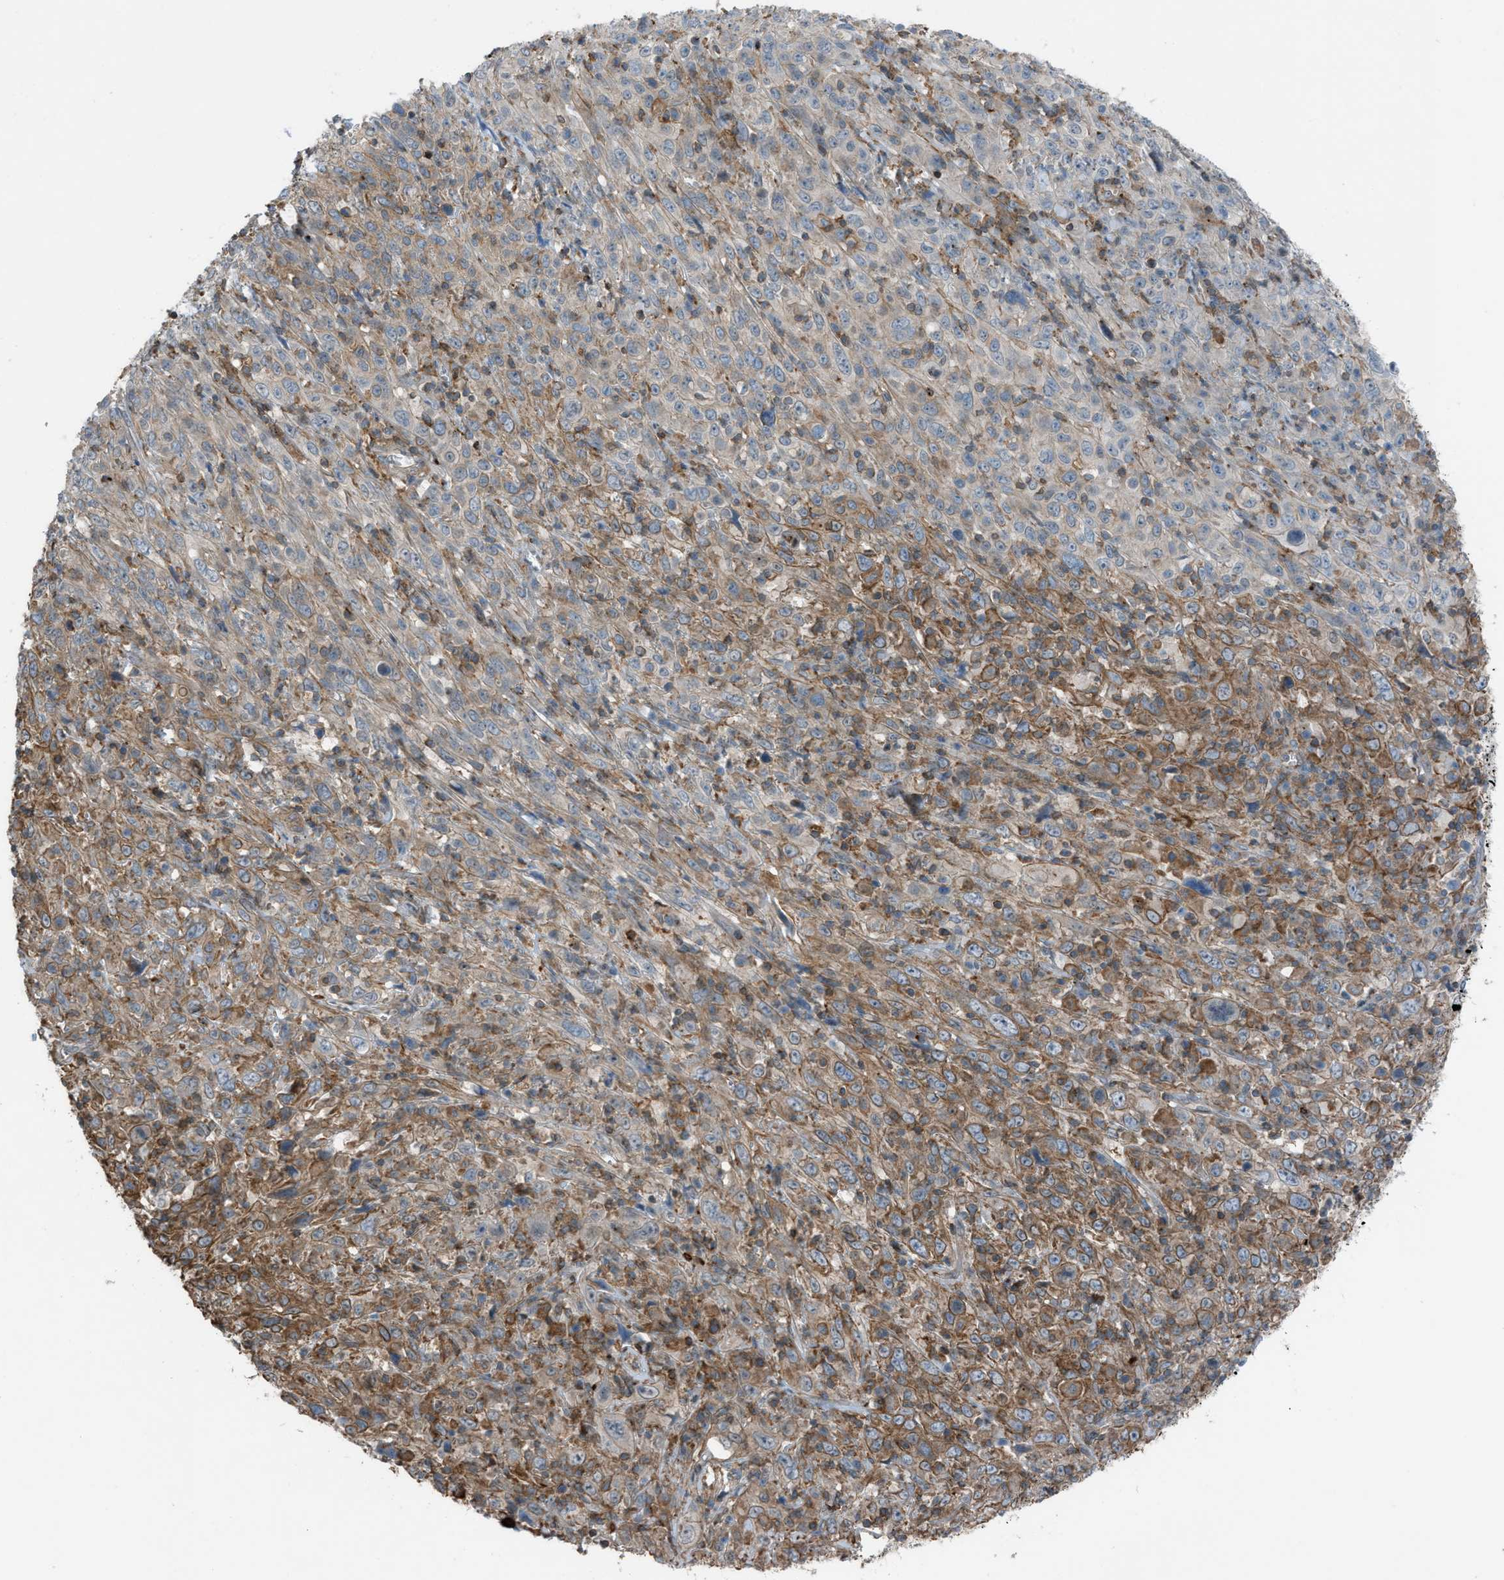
{"staining": {"intensity": "moderate", "quantity": "25%-75%", "location": "cytoplasmic/membranous"}, "tissue": "cervical cancer", "cell_type": "Tumor cells", "image_type": "cancer", "snomed": [{"axis": "morphology", "description": "Squamous cell carcinoma, NOS"}, {"axis": "topography", "description": "Cervix"}], "caption": "Immunohistochemistry (IHC) of cervical cancer reveals medium levels of moderate cytoplasmic/membranous expression in approximately 25%-75% of tumor cells. The staining is performed using DAB (3,3'-diaminobenzidine) brown chromogen to label protein expression. The nuclei are counter-stained blue using hematoxylin.", "gene": "DYRK1A", "patient": {"sex": "female", "age": 46}}